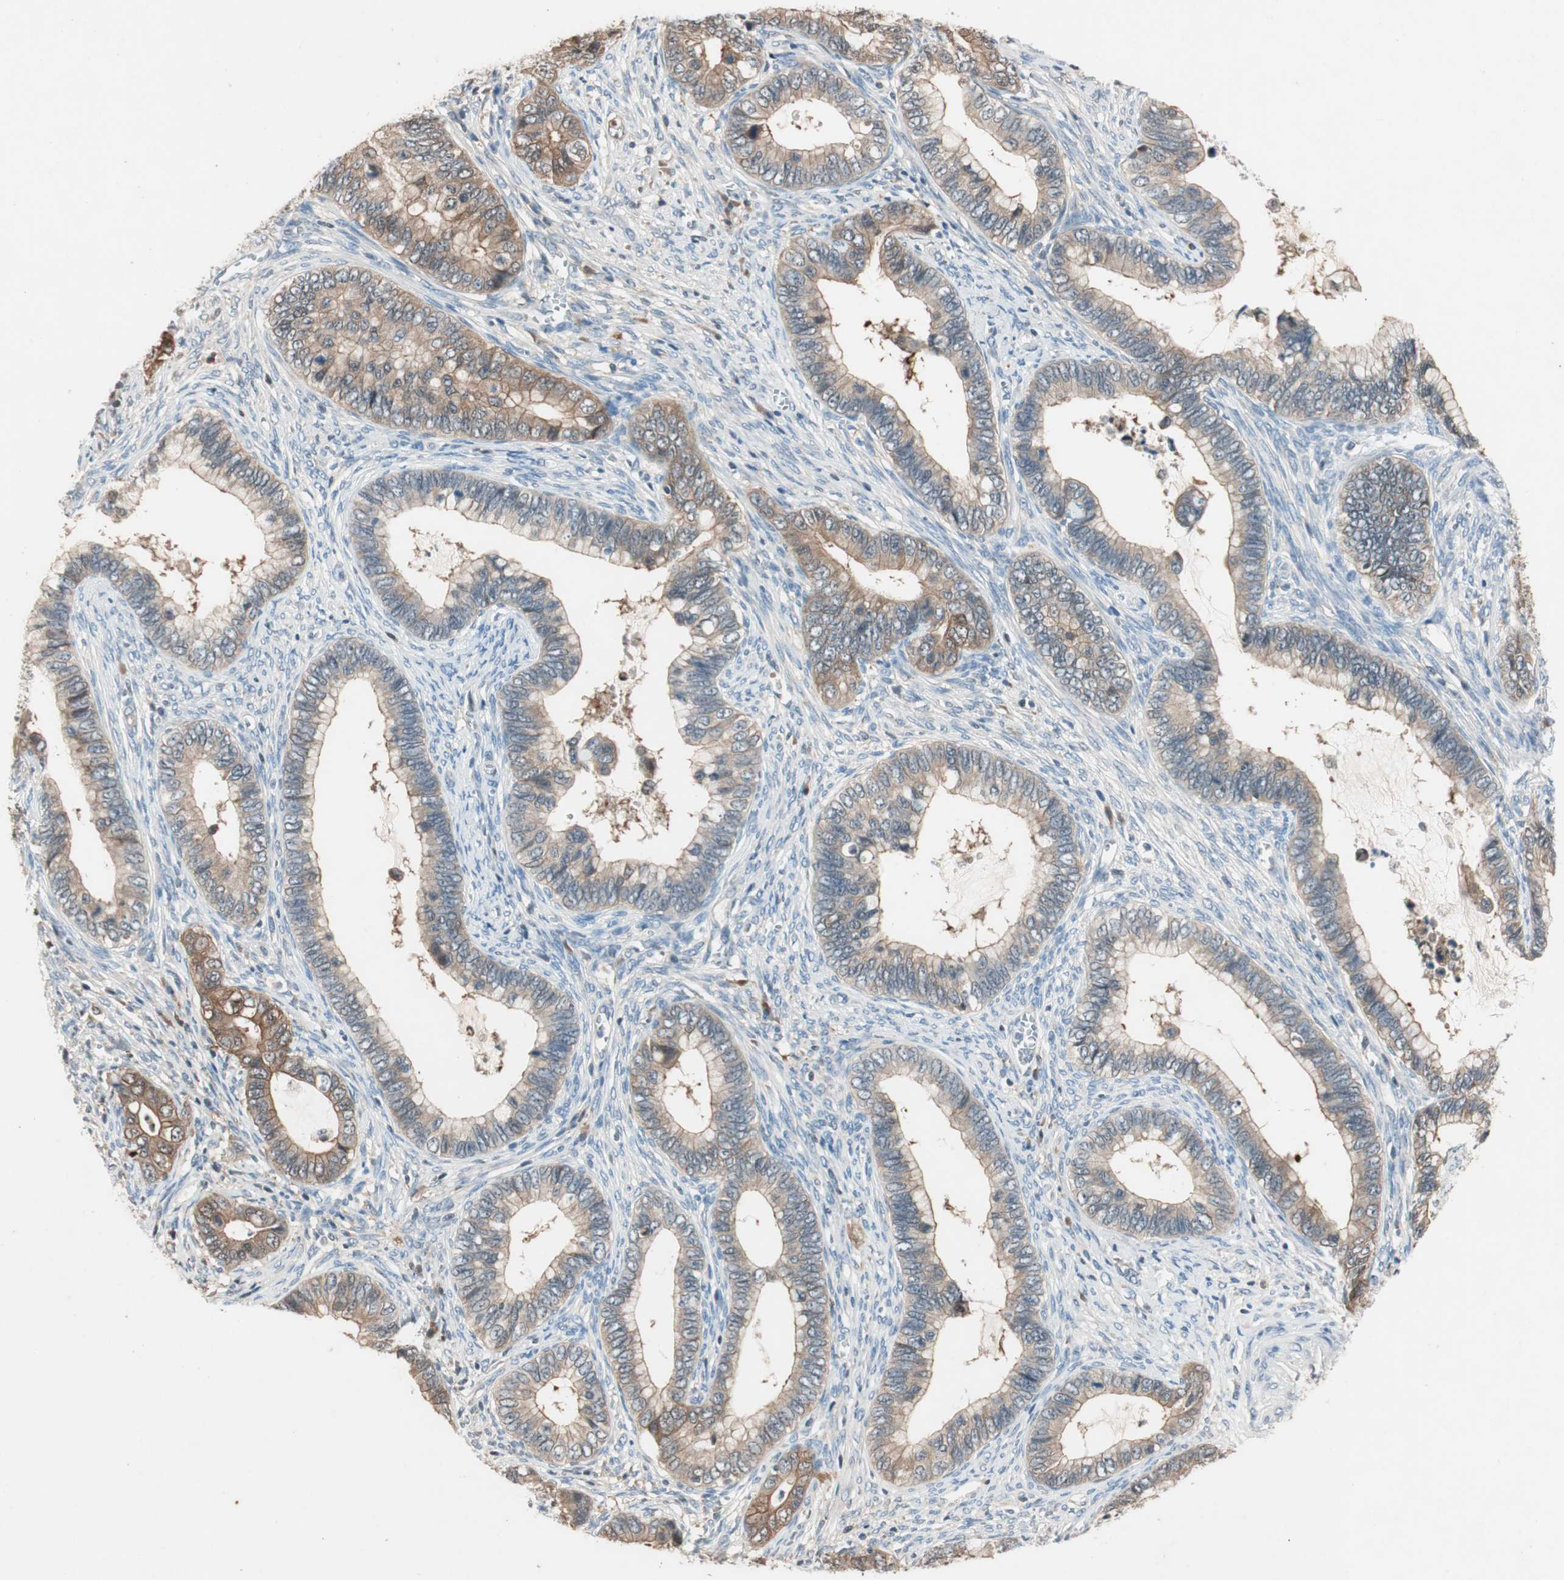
{"staining": {"intensity": "moderate", "quantity": "<25%", "location": "cytoplasmic/membranous"}, "tissue": "cervical cancer", "cell_type": "Tumor cells", "image_type": "cancer", "snomed": [{"axis": "morphology", "description": "Adenocarcinoma, NOS"}, {"axis": "topography", "description": "Cervix"}], "caption": "Human adenocarcinoma (cervical) stained with a protein marker shows moderate staining in tumor cells.", "gene": "SERPINB5", "patient": {"sex": "female", "age": 44}}